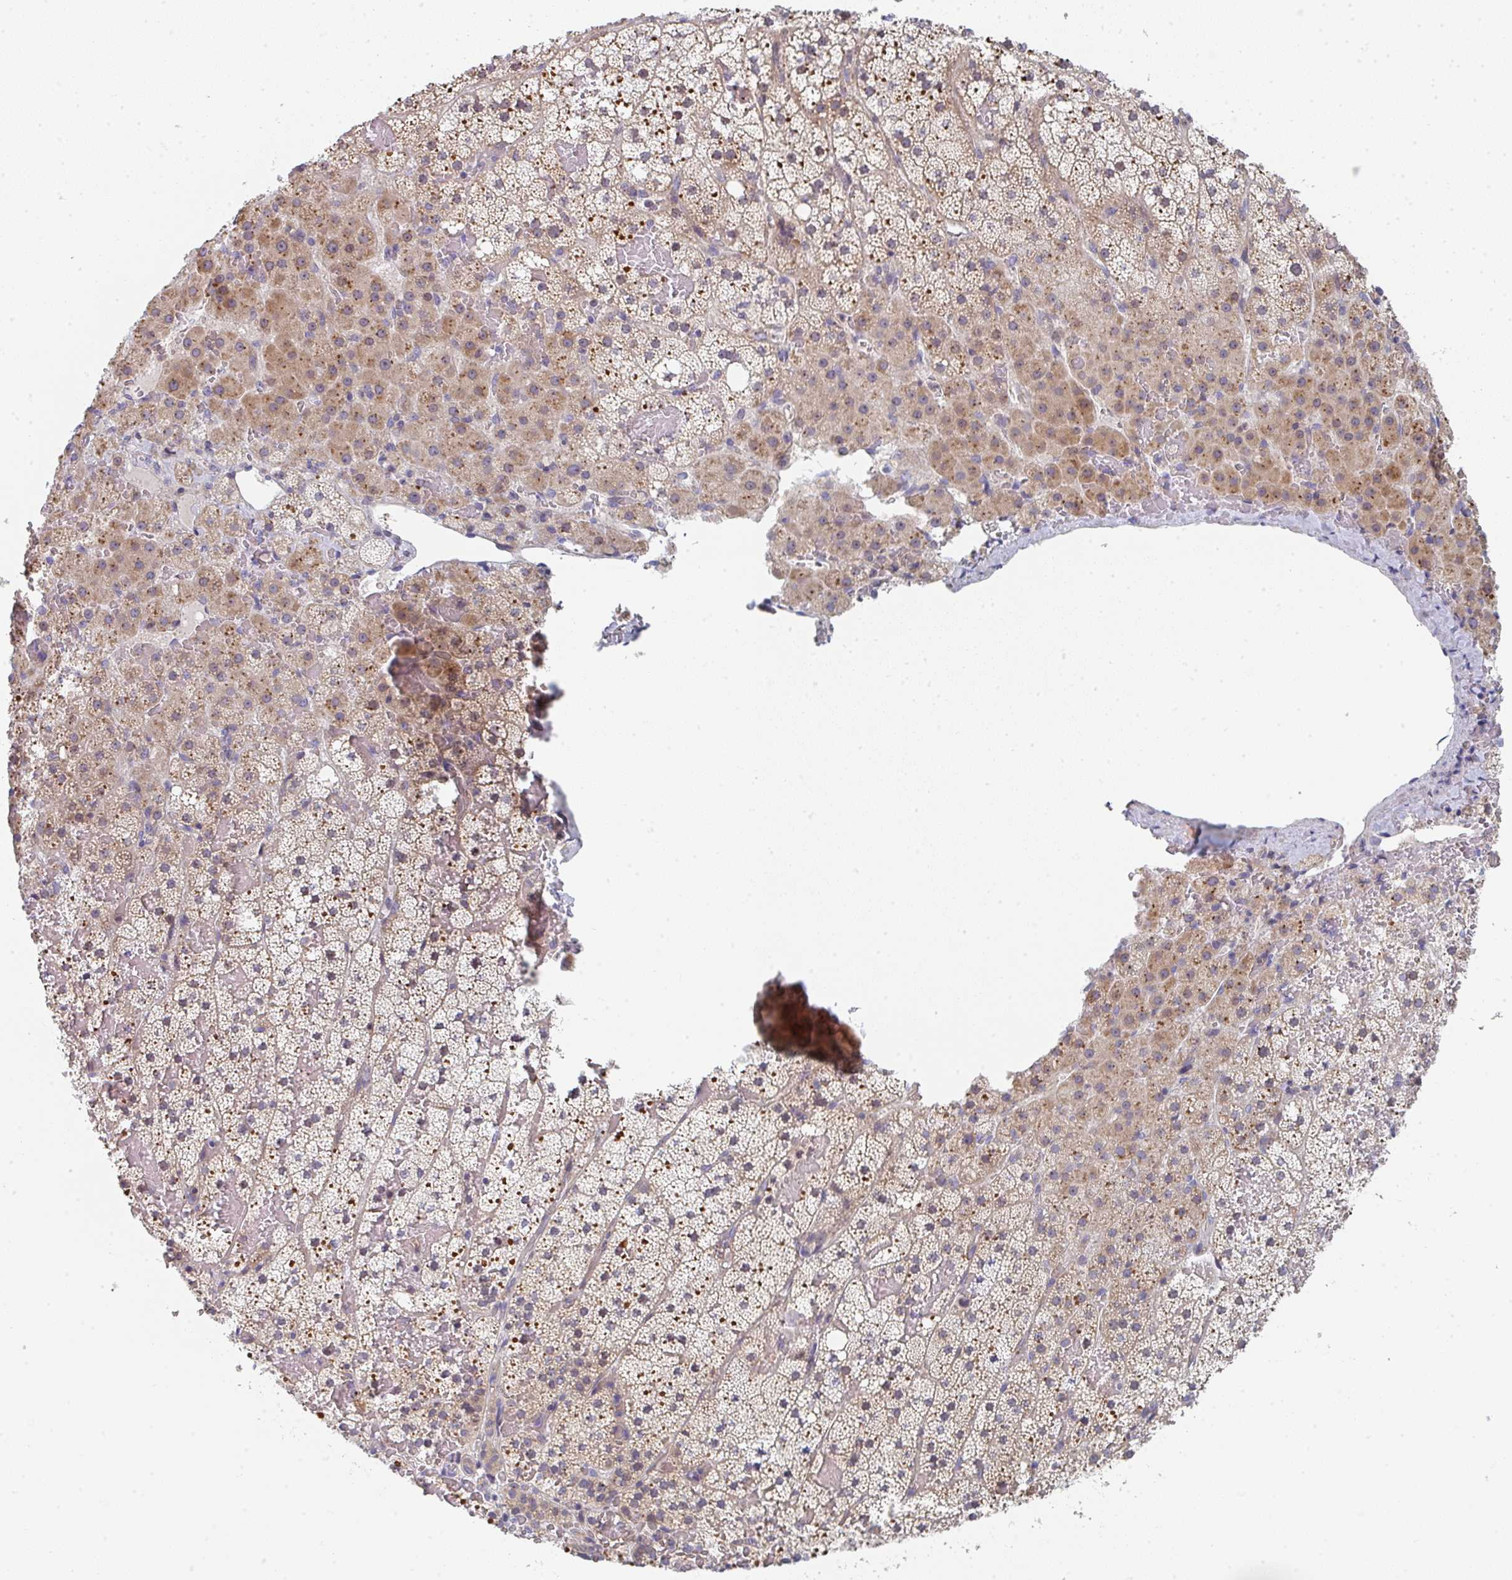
{"staining": {"intensity": "moderate", "quantity": "25%-75%", "location": "cytoplasmic/membranous"}, "tissue": "adrenal gland", "cell_type": "Glandular cells", "image_type": "normal", "snomed": [{"axis": "morphology", "description": "Normal tissue, NOS"}, {"axis": "topography", "description": "Adrenal gland"}], "caption": "Immunohistochemistry (DAB (3,3'-diaminobenzidine)) staining of normal adrenal gland shows moderate cytoplasmic/membranous protein staining in about 25%-75% of glandular cells.", "gene": "KLHL33", "patient": {"sex": "male", "age": 53}}